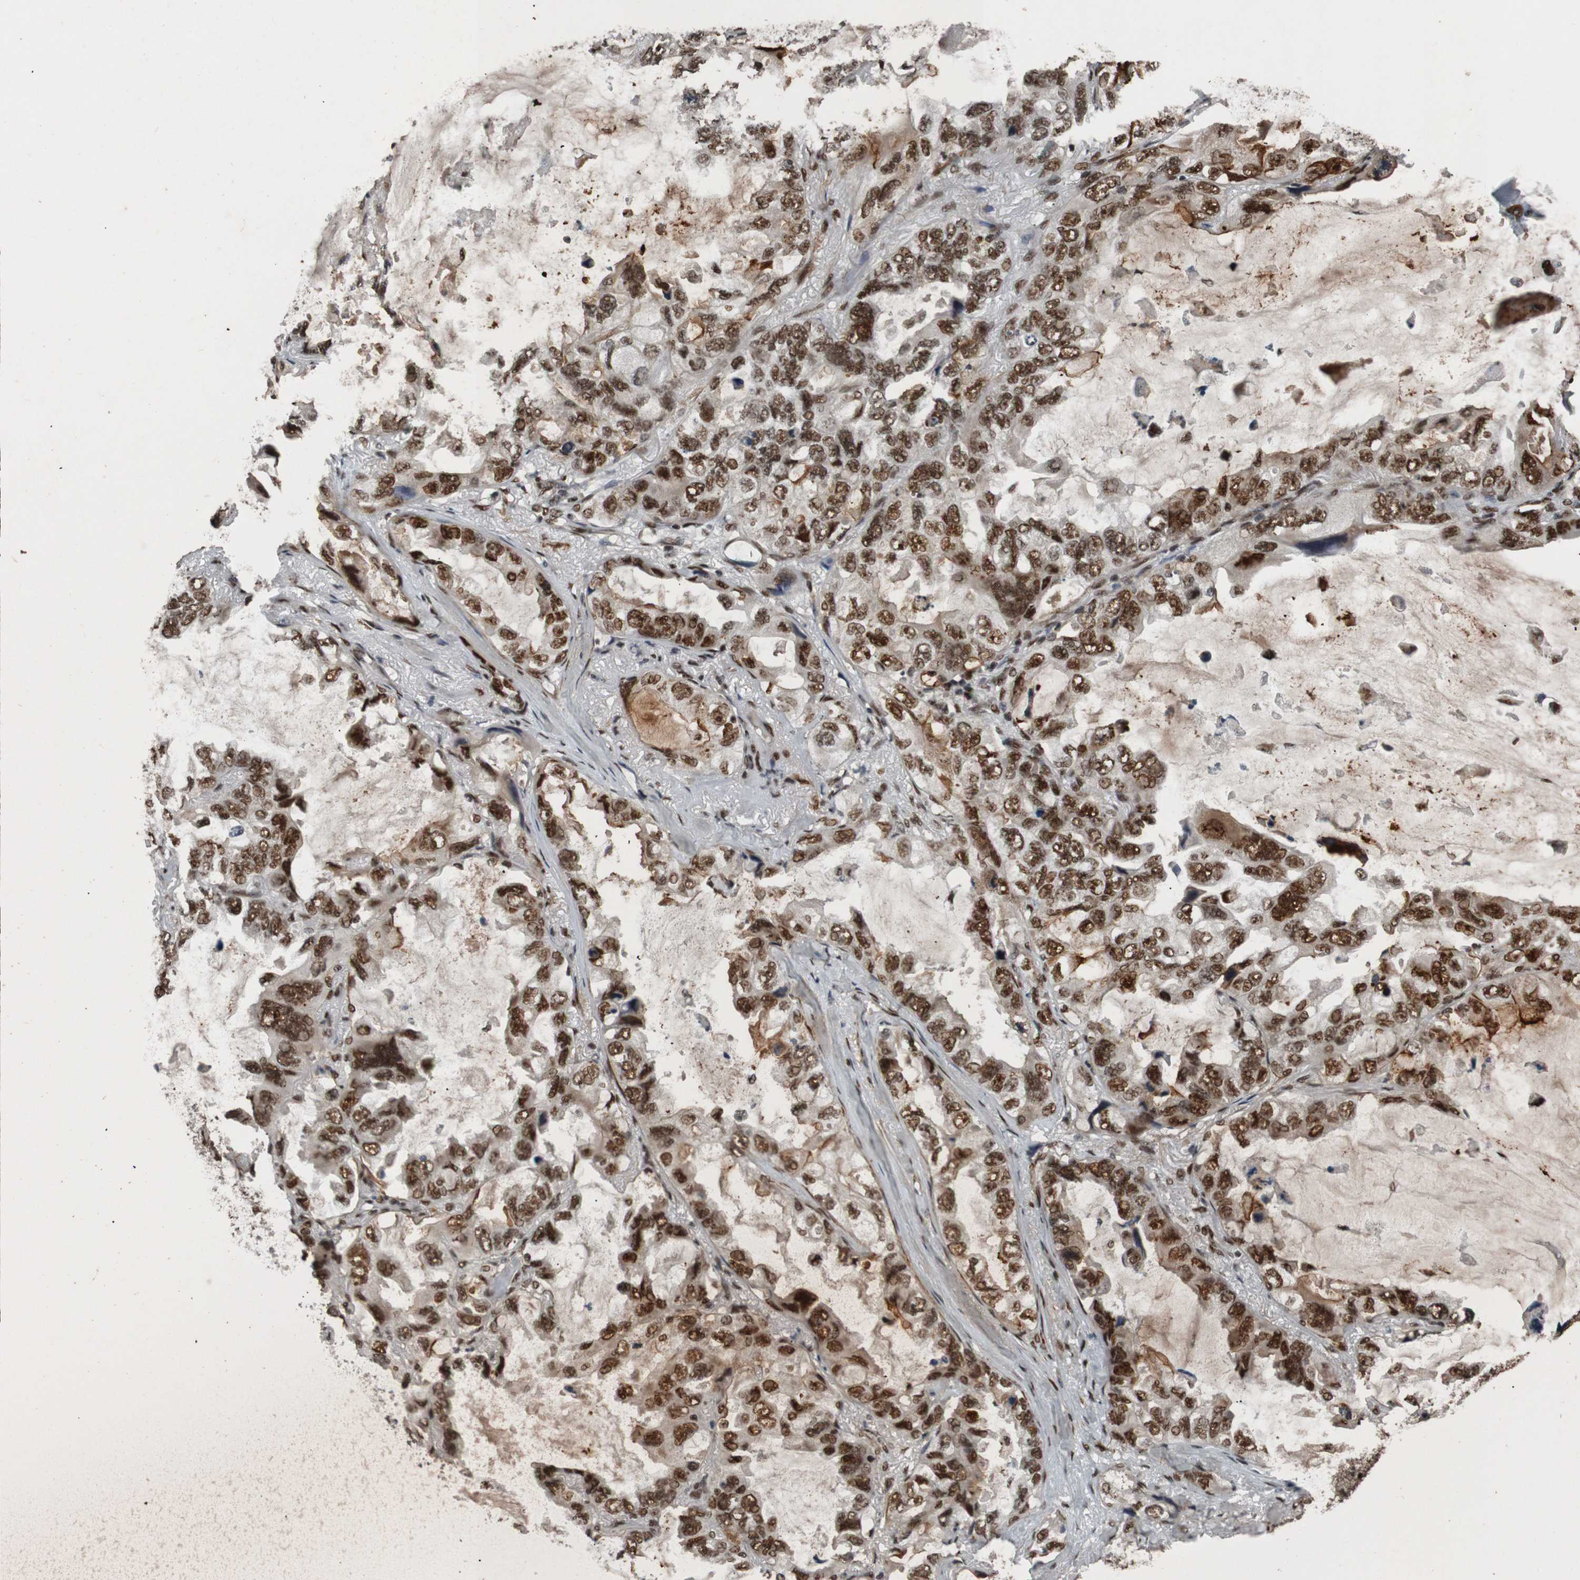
{"staining": {"intensity": "strong", "quantity": ">75%", "location": "cytoplasmic/membranous,nuclear"}, "tissue": "lung cancer", "cell_type": "Tumor cells", "image_type": "cancer", "snomed": [{"axis": "morphology", "description": "Squamous cell carcinoma, NOS"}, {"axis": "topography", "description": "Lung"}], "caption": "About >75% of tumor cells in human lung squamous cell carcinoma display strong cytoplasmic/membranous and nuclear protein positivity as visualized by brown immunohistochemical staining.", "gene": "HEXIM1", "patient": {"sex": "female", "age": 73}}